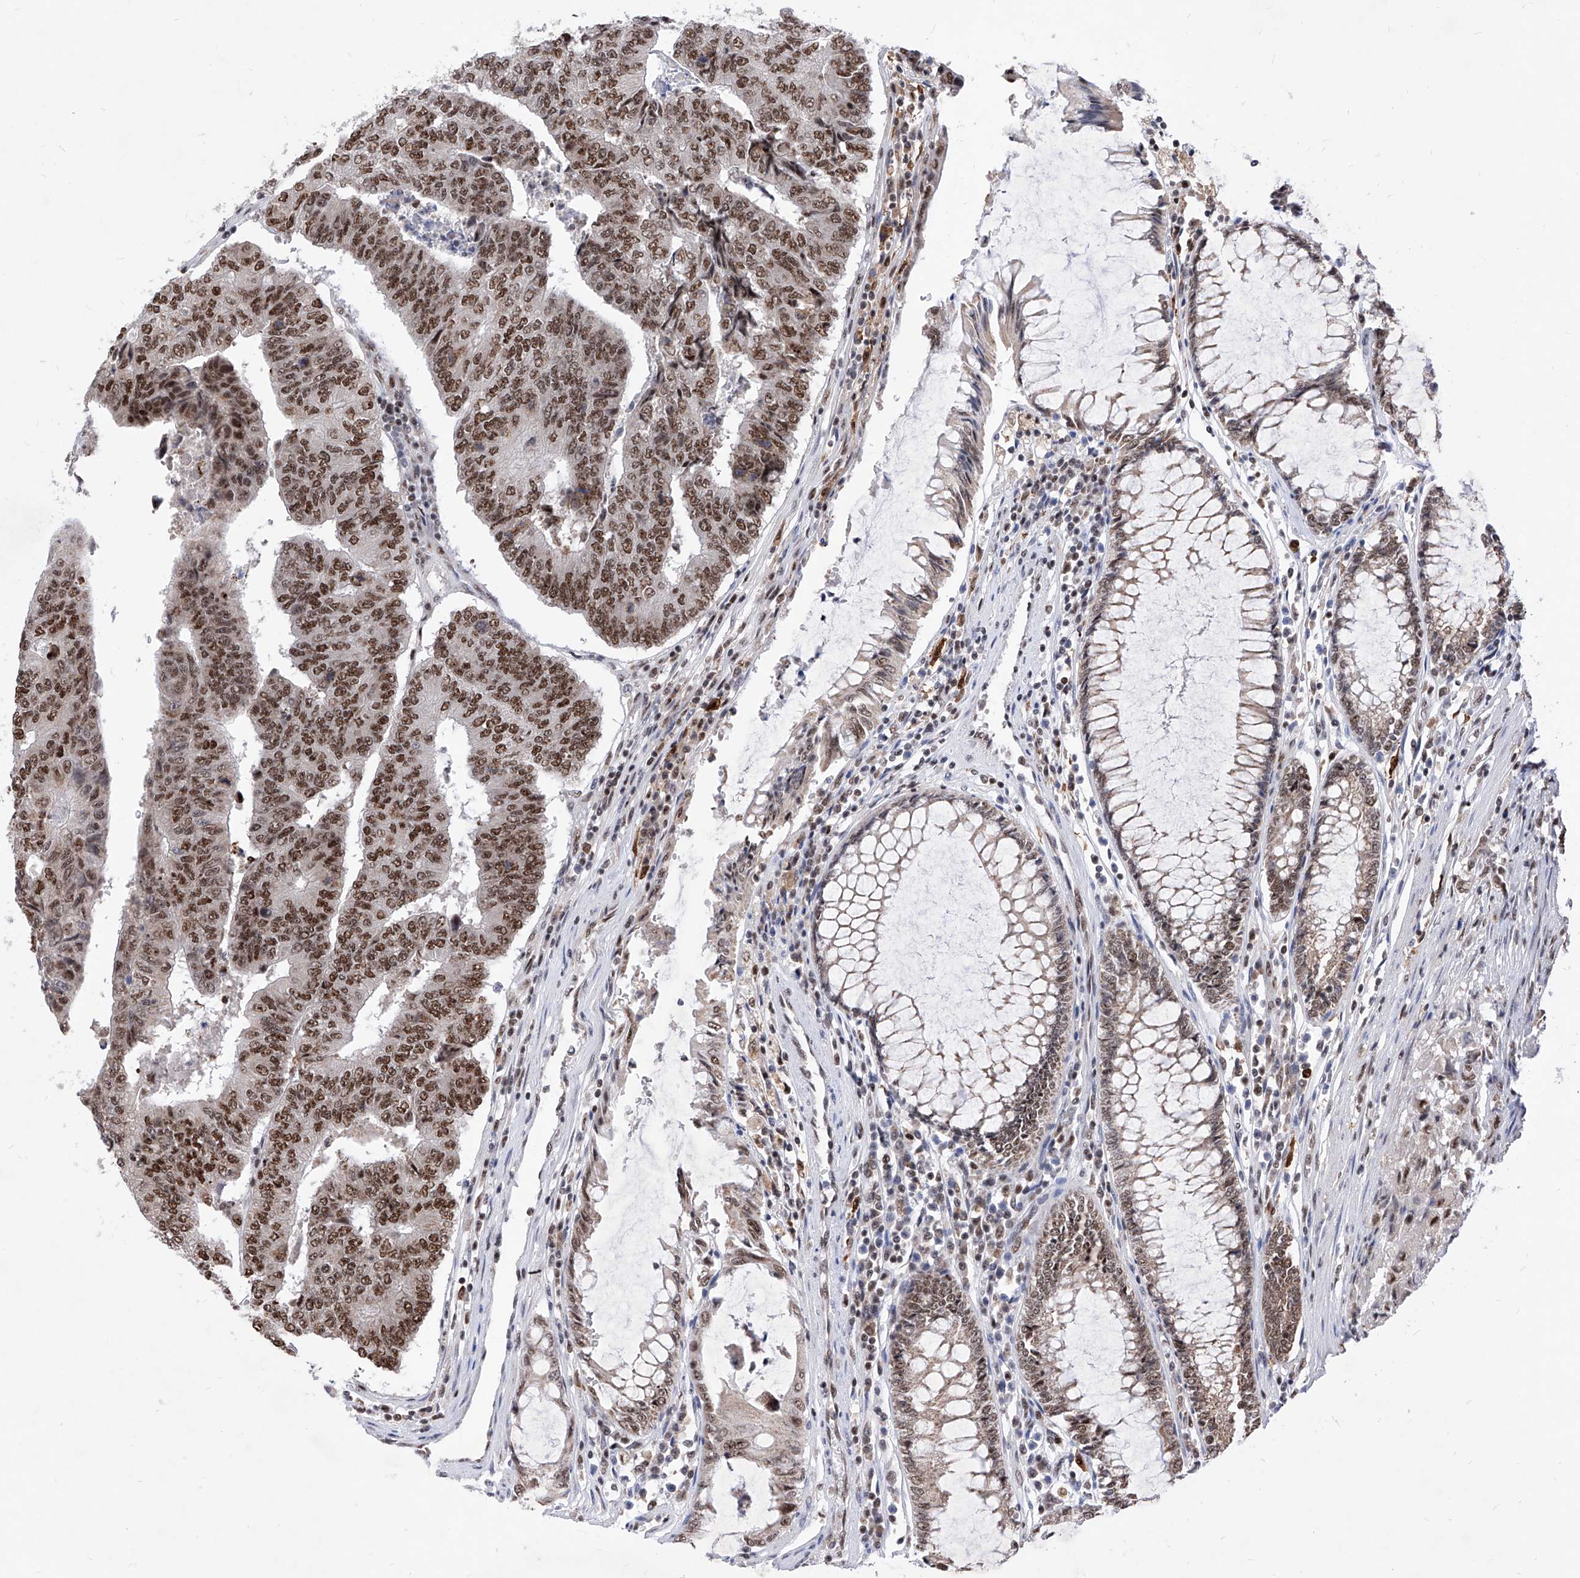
{"staining": {"intensity": "moderate", "quantity": ">75%", "location": "nuclear"}, "tissue": "colorectal cancer", "cell_type": "Tumor cells", "image_type": "cancer", "snomed": [{"axis": "morphology", "description": "Adenocarcinoma, NOS"}, {"axis": "topography", "description": "Colon"}], "caption": "High-magnification brightfield microscopy of colorectal cancer stained with DAB (brown) and counterstained with hematoxylin (blue). tumor cells exhibit moderate nuclear positivity is appreciated in about>75% of cells. (Brightfield microscopy of DAB IHC at high magnification).", "gene": "PHF5A", "patient": {"sex": "female", "age": 67}}